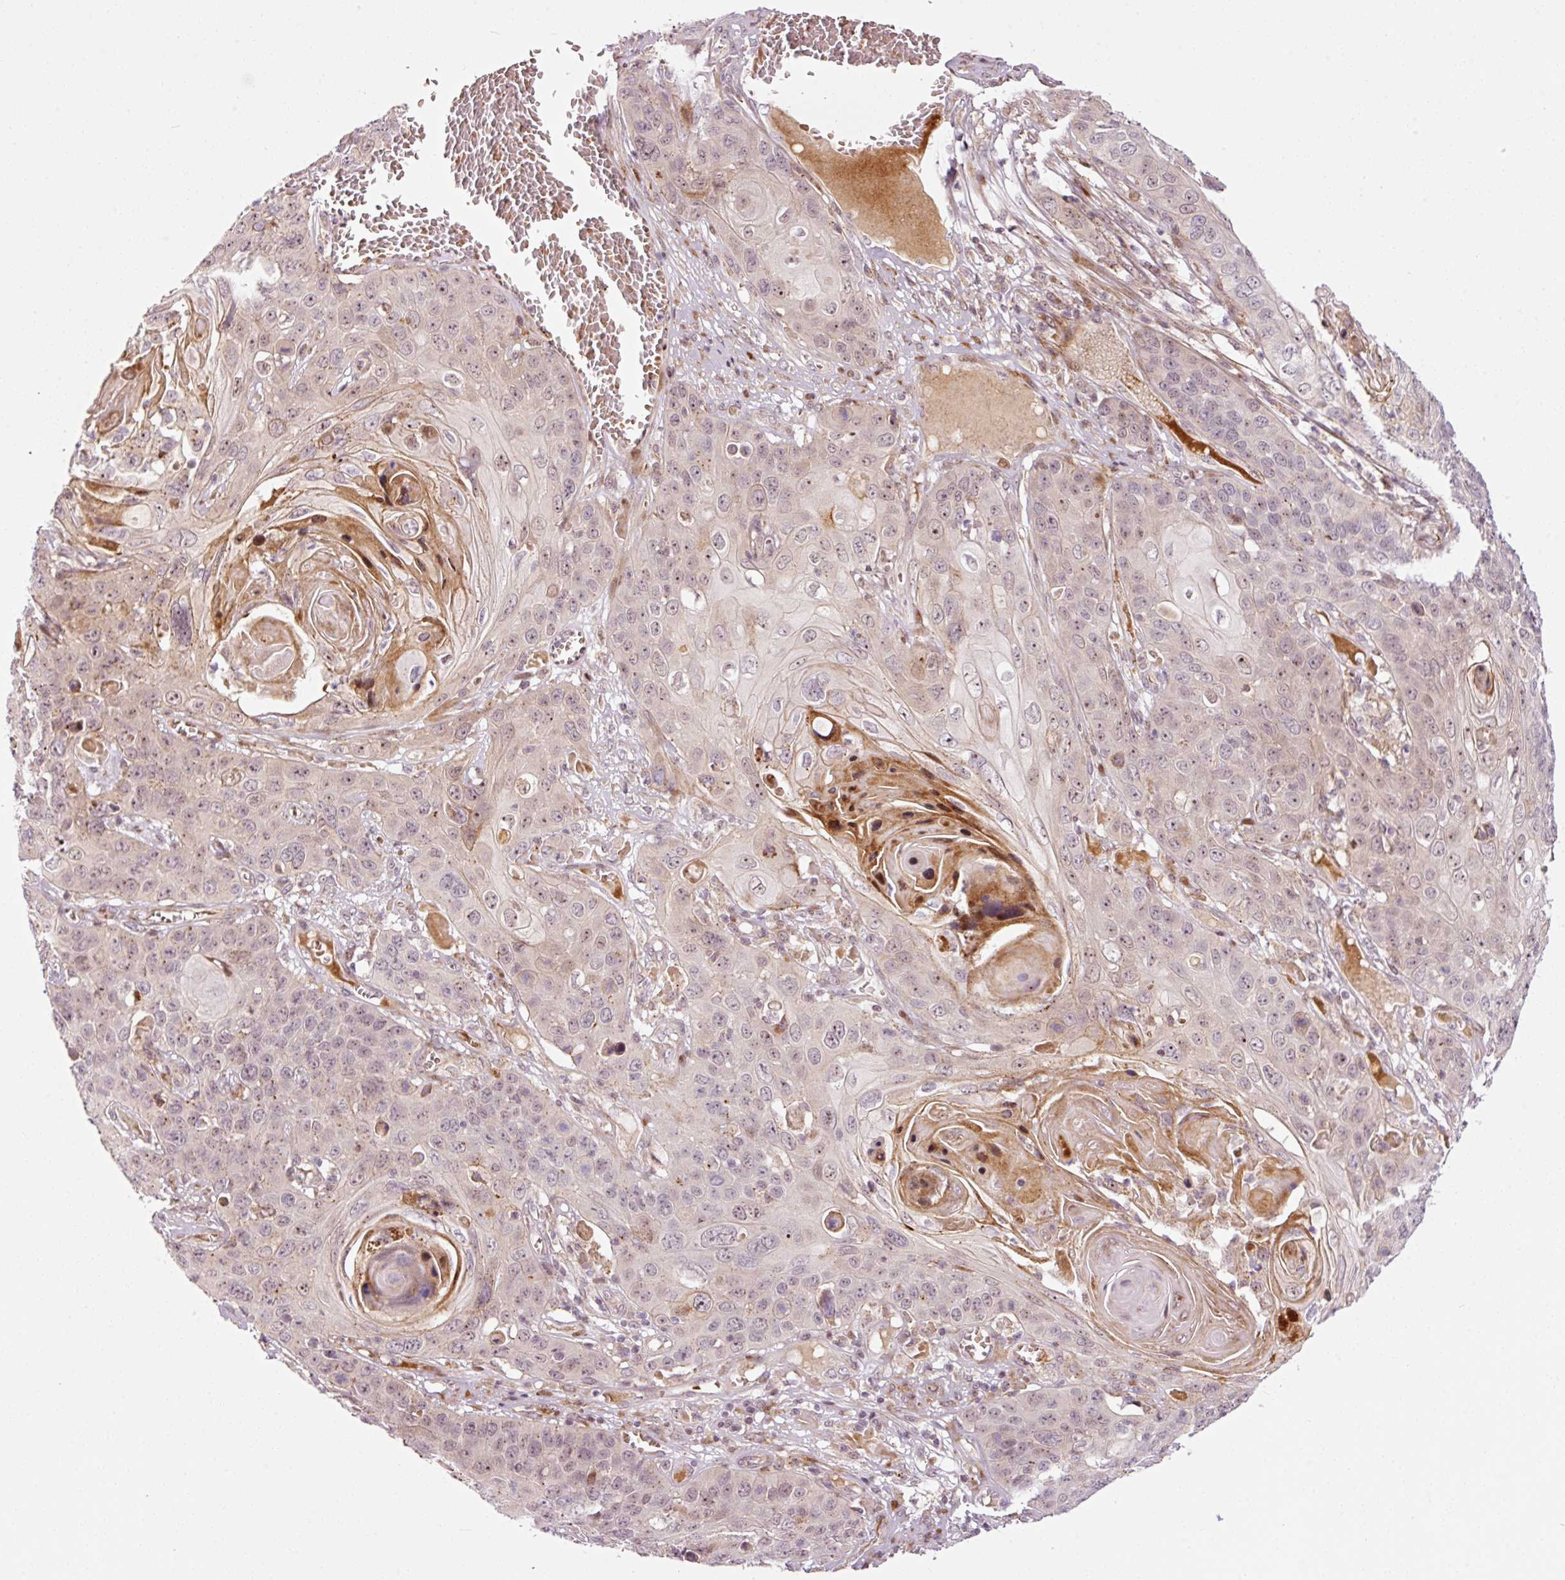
{"staining": {"intensity": "weak", "quantity": "<25%", "location": "nuclear"}, "tissue": "skin cancer", "cell_type": "Tumor cells", "image_type": "cancer", "snomed": [{"axis": "morphology", "description": "Squamous cell carcinoma, NOS"}, {"axis": "topography", "description": "Skin"}], "caption": "An IHC image of skin cancer is shown. There is no staining in tumor cells of skin cancer.", "gene": "ANKRD20A1", "patient": {"sex": "male", "age": 55}}